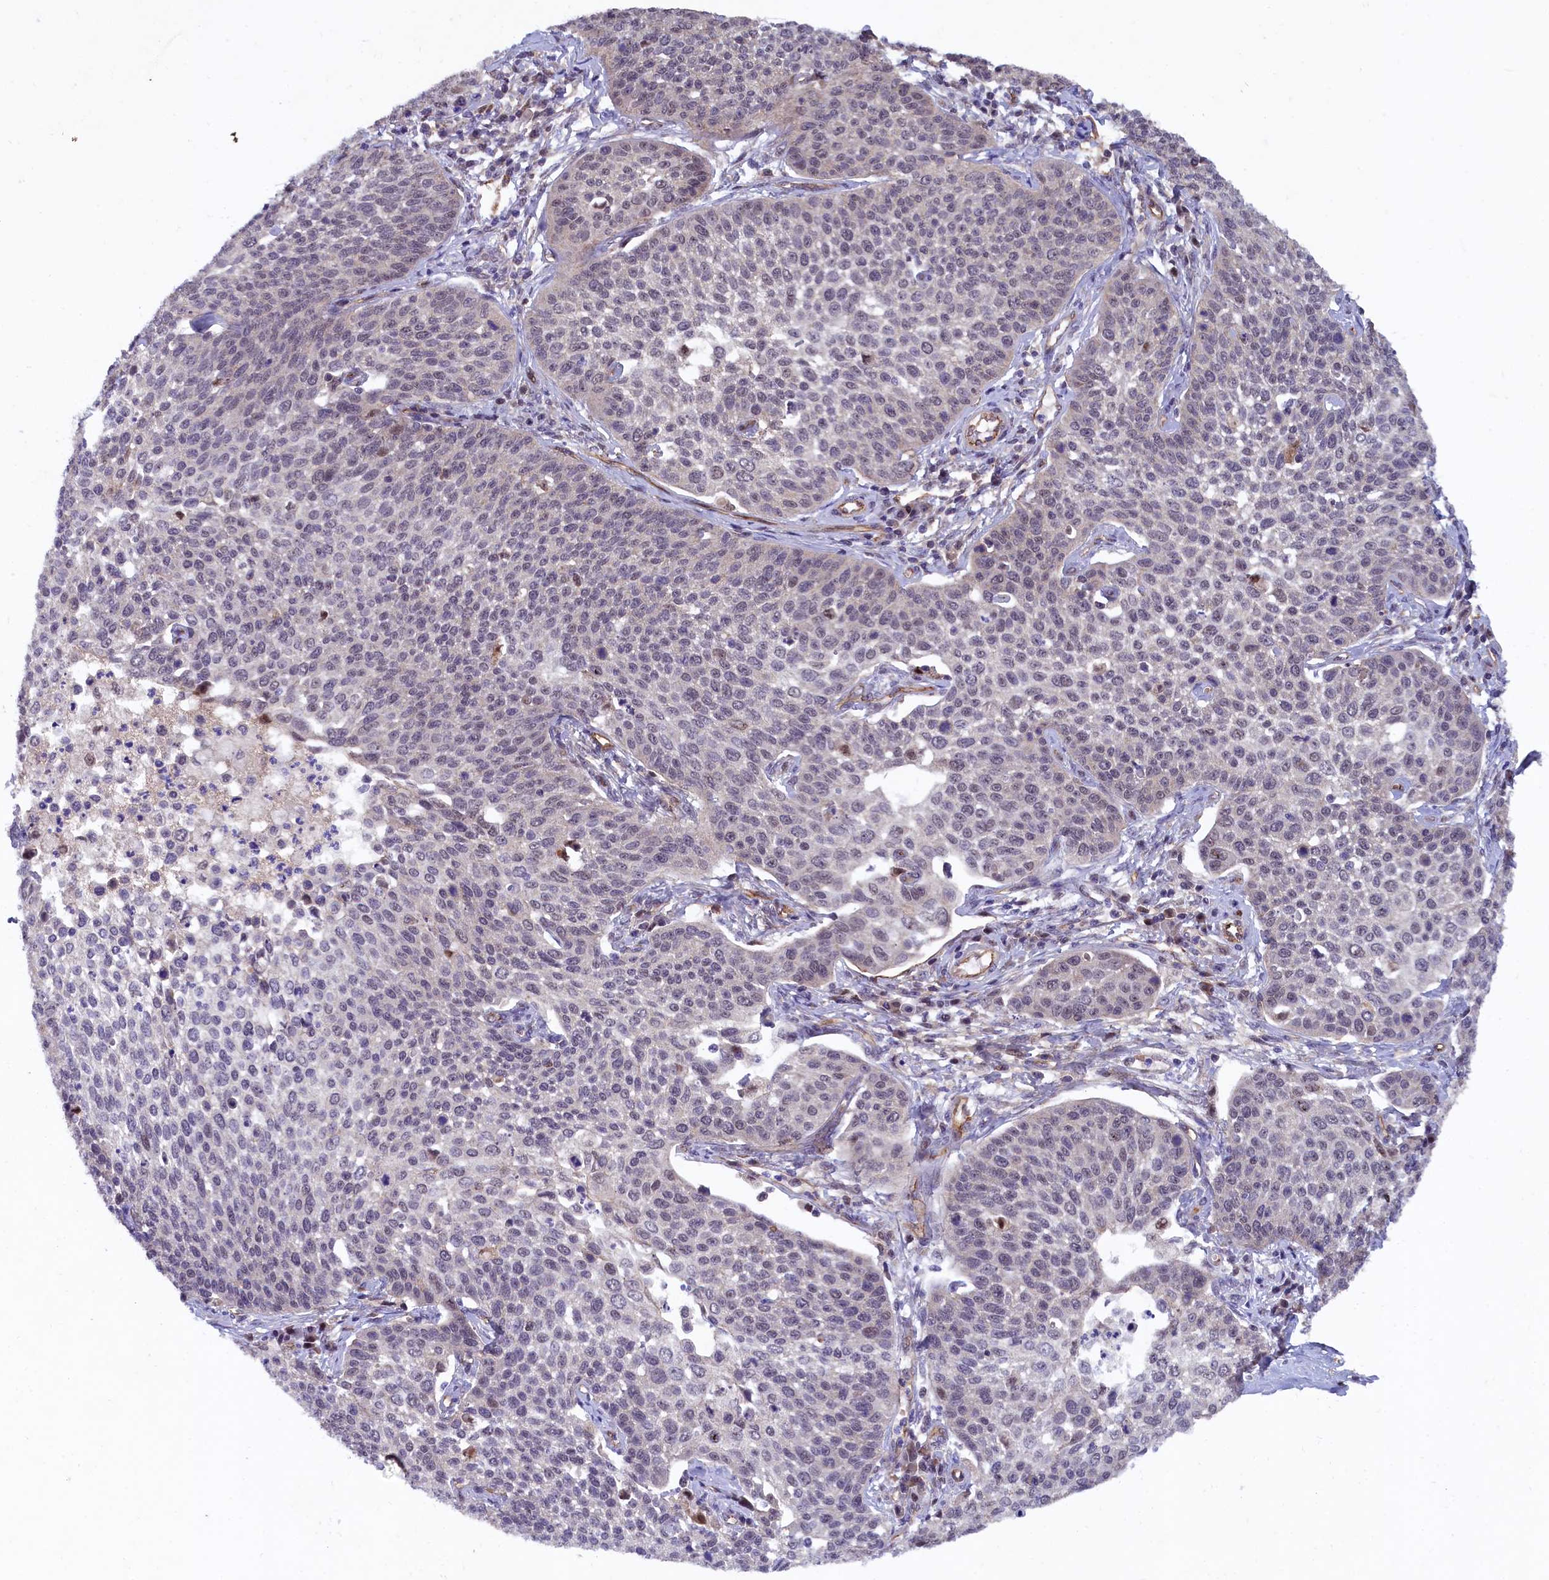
{"staining": {"intensity": "negative", "quantity": "none", "location": "none"}, "tissue": "cervical cancer", "cell_type": "Tumor cells", "image_type": "cancer", "snomed": [{"axis": "morphology", "description": "Squamous cell carcinoma, NOS"}, {"axis": "topography", "description": "Cervix"}], "caption": "The image exhibits no significant staining in tumor cells of squamous cell carcinoma (cervical).", "gene": "ARL14EP", "patient": {"sex": "female", "age": 34}}